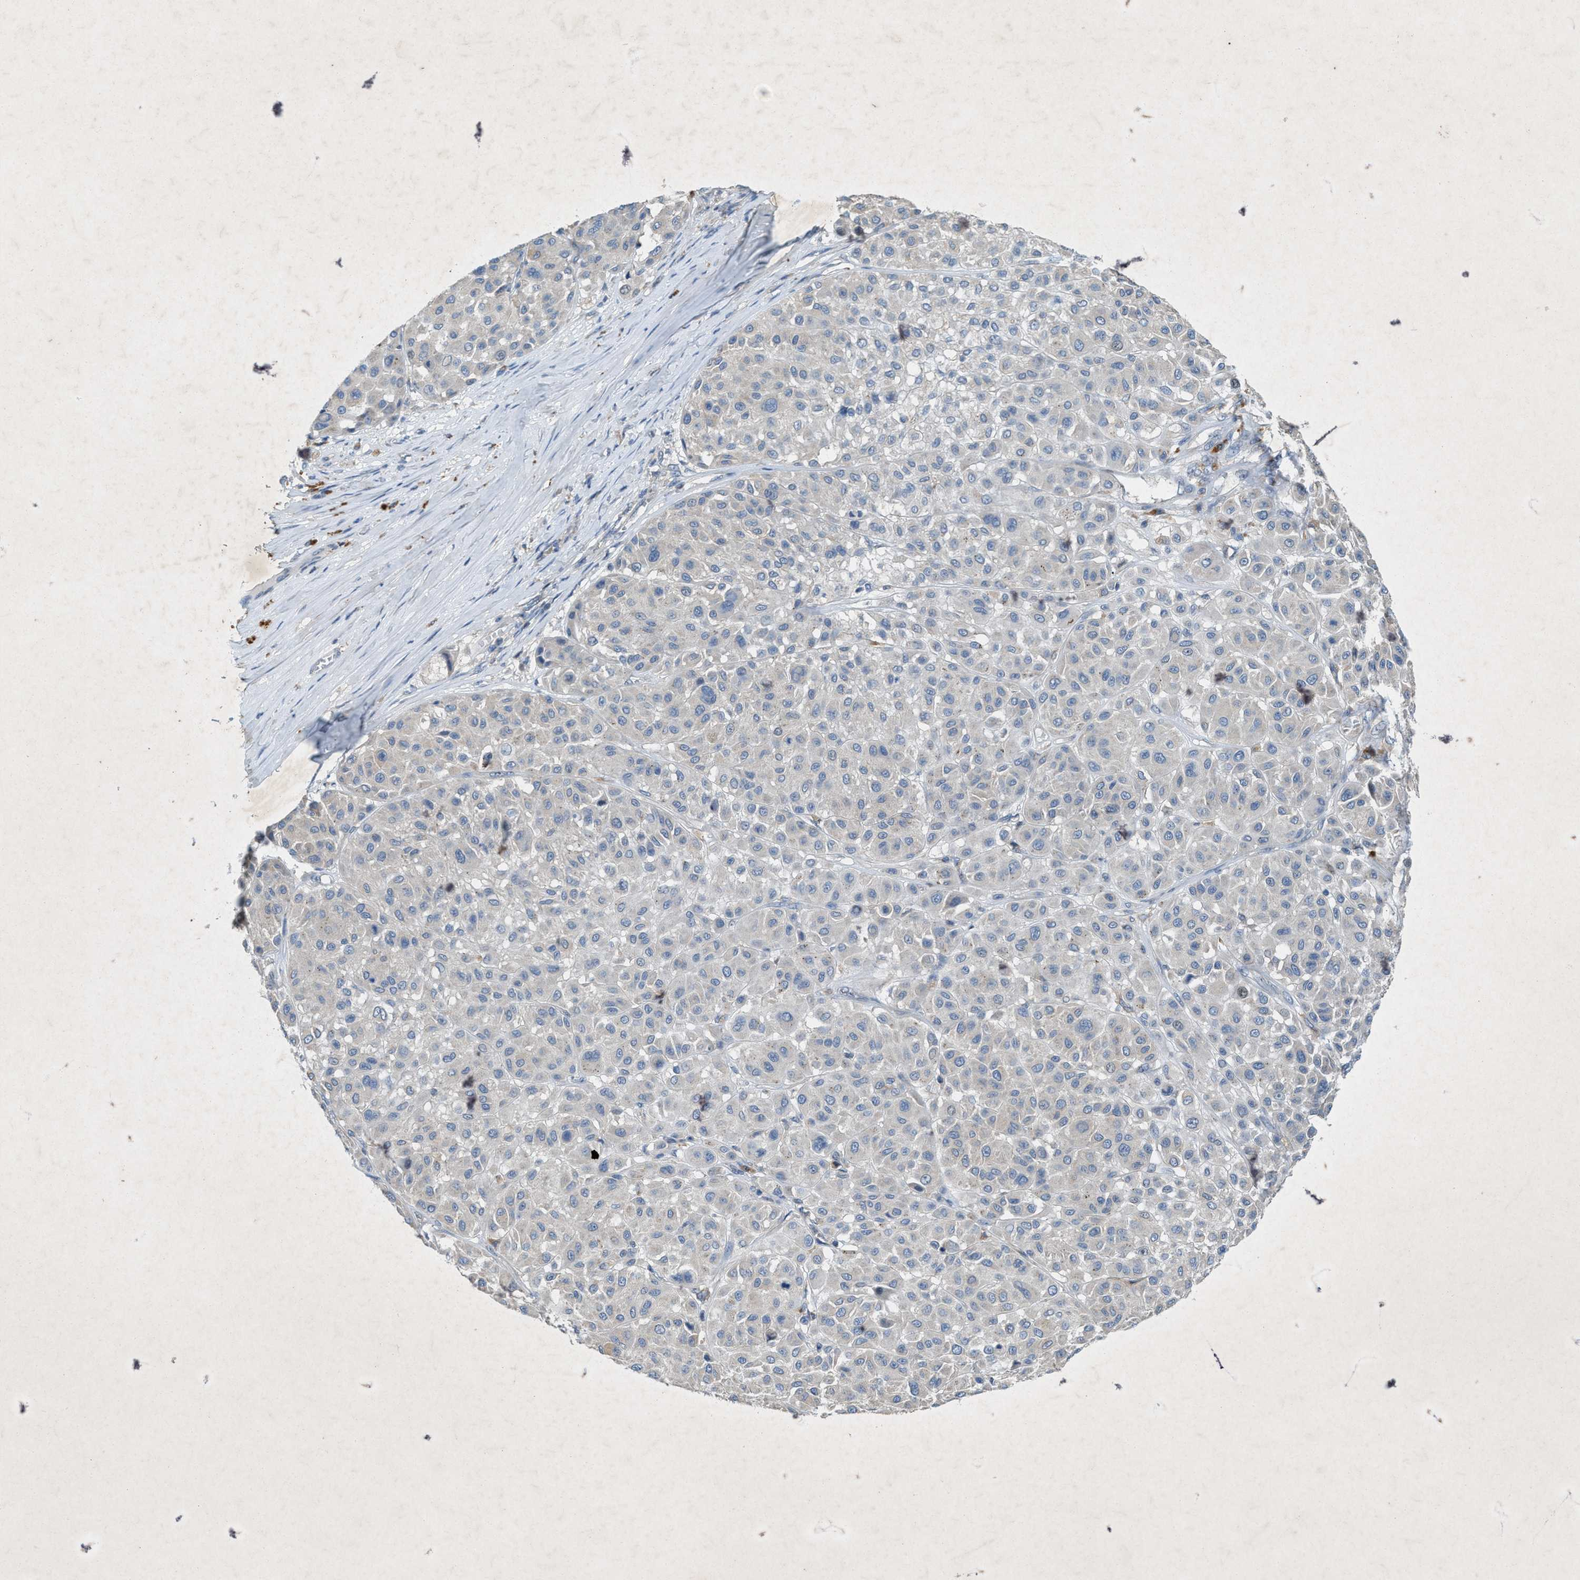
{"staining": {"intensity": "negative", "quantity": "none", "location": "none"}, "tissue": "melanoma", "cell_type": "Tumor cells", "image_type": "cancer", "snomed": [{"axis": "morphology", "description": "Malignant melanoma, Metastatic site"}, {"axis": "topography", "description": "Soft tissue"}], "caption": "The micrograph demonstrates no staining of tumor cells in malignant melanoma (metastatic site).", "gene": "URGCP", "patient": {"sex": "male", "age": 41}}